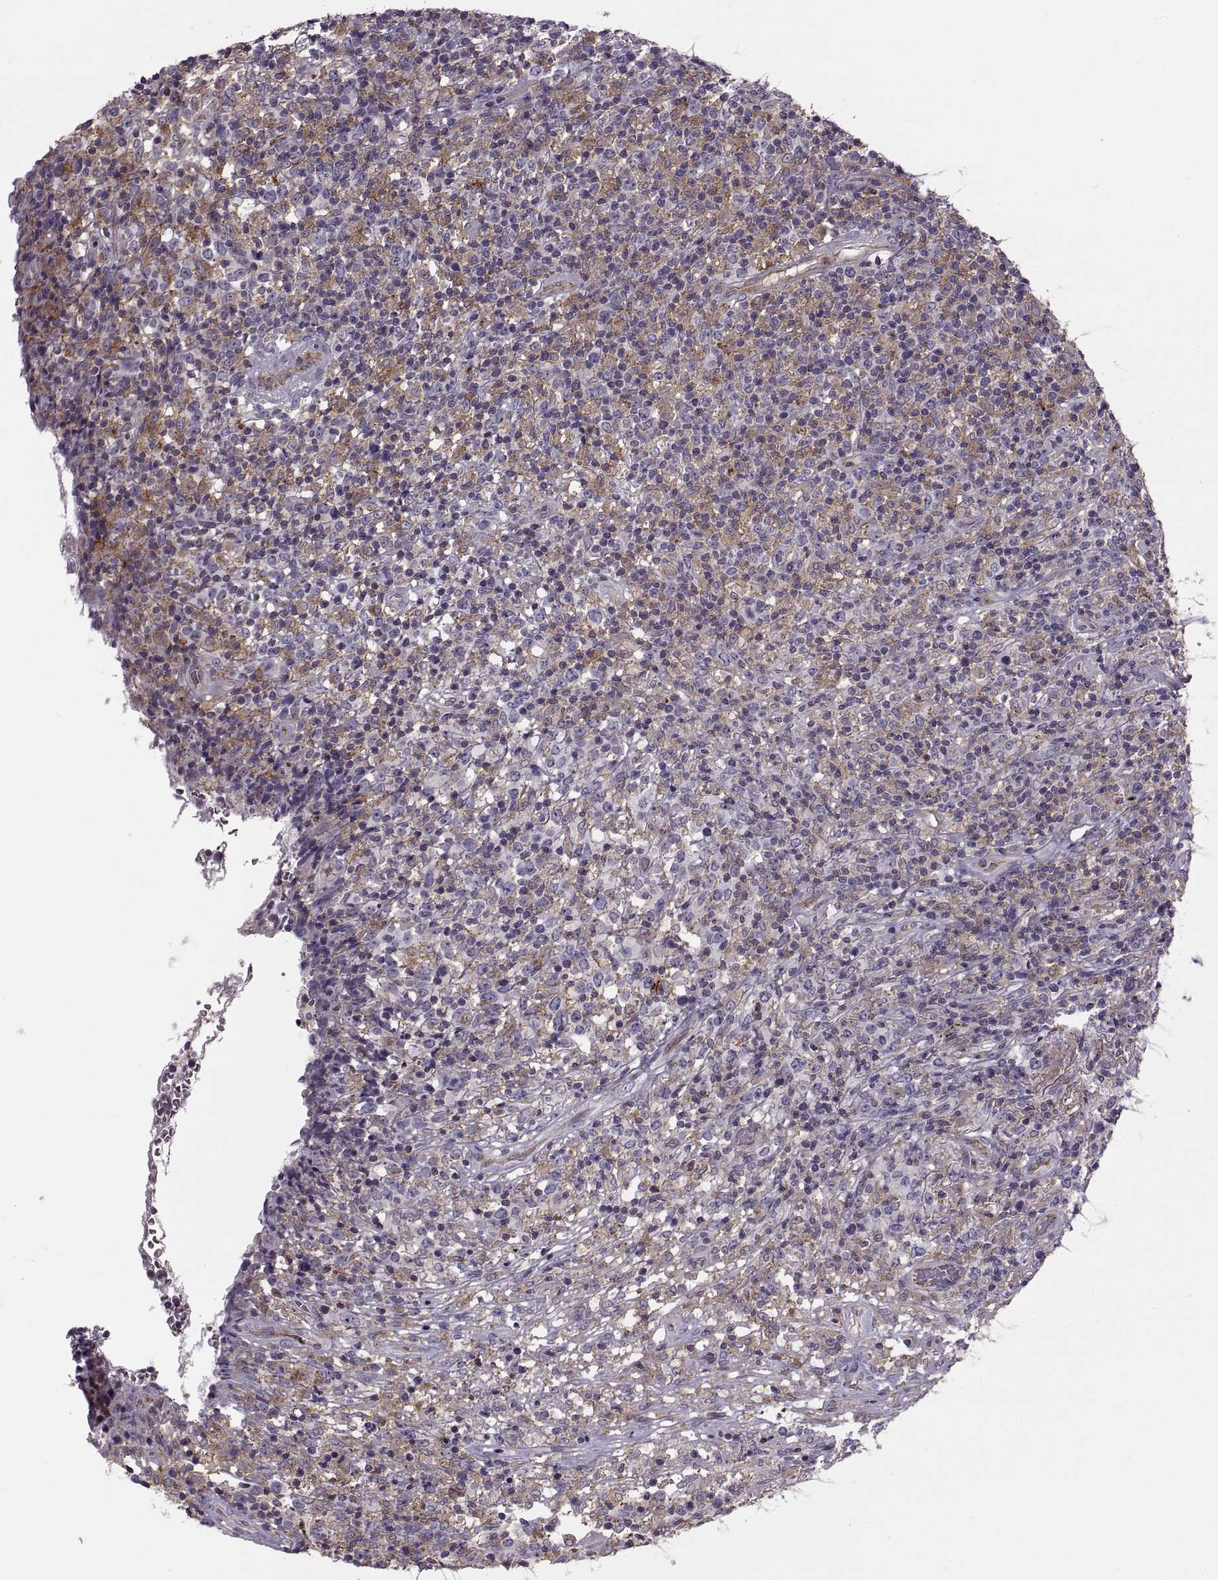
{"staining": {"intensity": "moderate", "quantity": "<25%", "location": "cytoplasmic/membranous"}, "tissue": "lymphoma", "cell_type": "Tumor cells", "image_type": "cancer", "snomed": [{"axis": "morphology", "description": "Malignant lymphoma, non-Hodgkin's type, High grade"}, {"axis": "topography", "description": "Lung"}], "caption": "IHC (DAB) staining of high-grade malignant lymphoma, non-Hodgkin's type shows moderate cytoplasmic/membranous protein staining in about <25% of tumor cells. The staining is performed using DAB (3,3'-diaminobenzidine) brown chromogen to label protein expression. The nuclei are counter-stained blue using hematoxylin.", "gene": "RALB", "patient": {"sex": "male", "age": 79}}